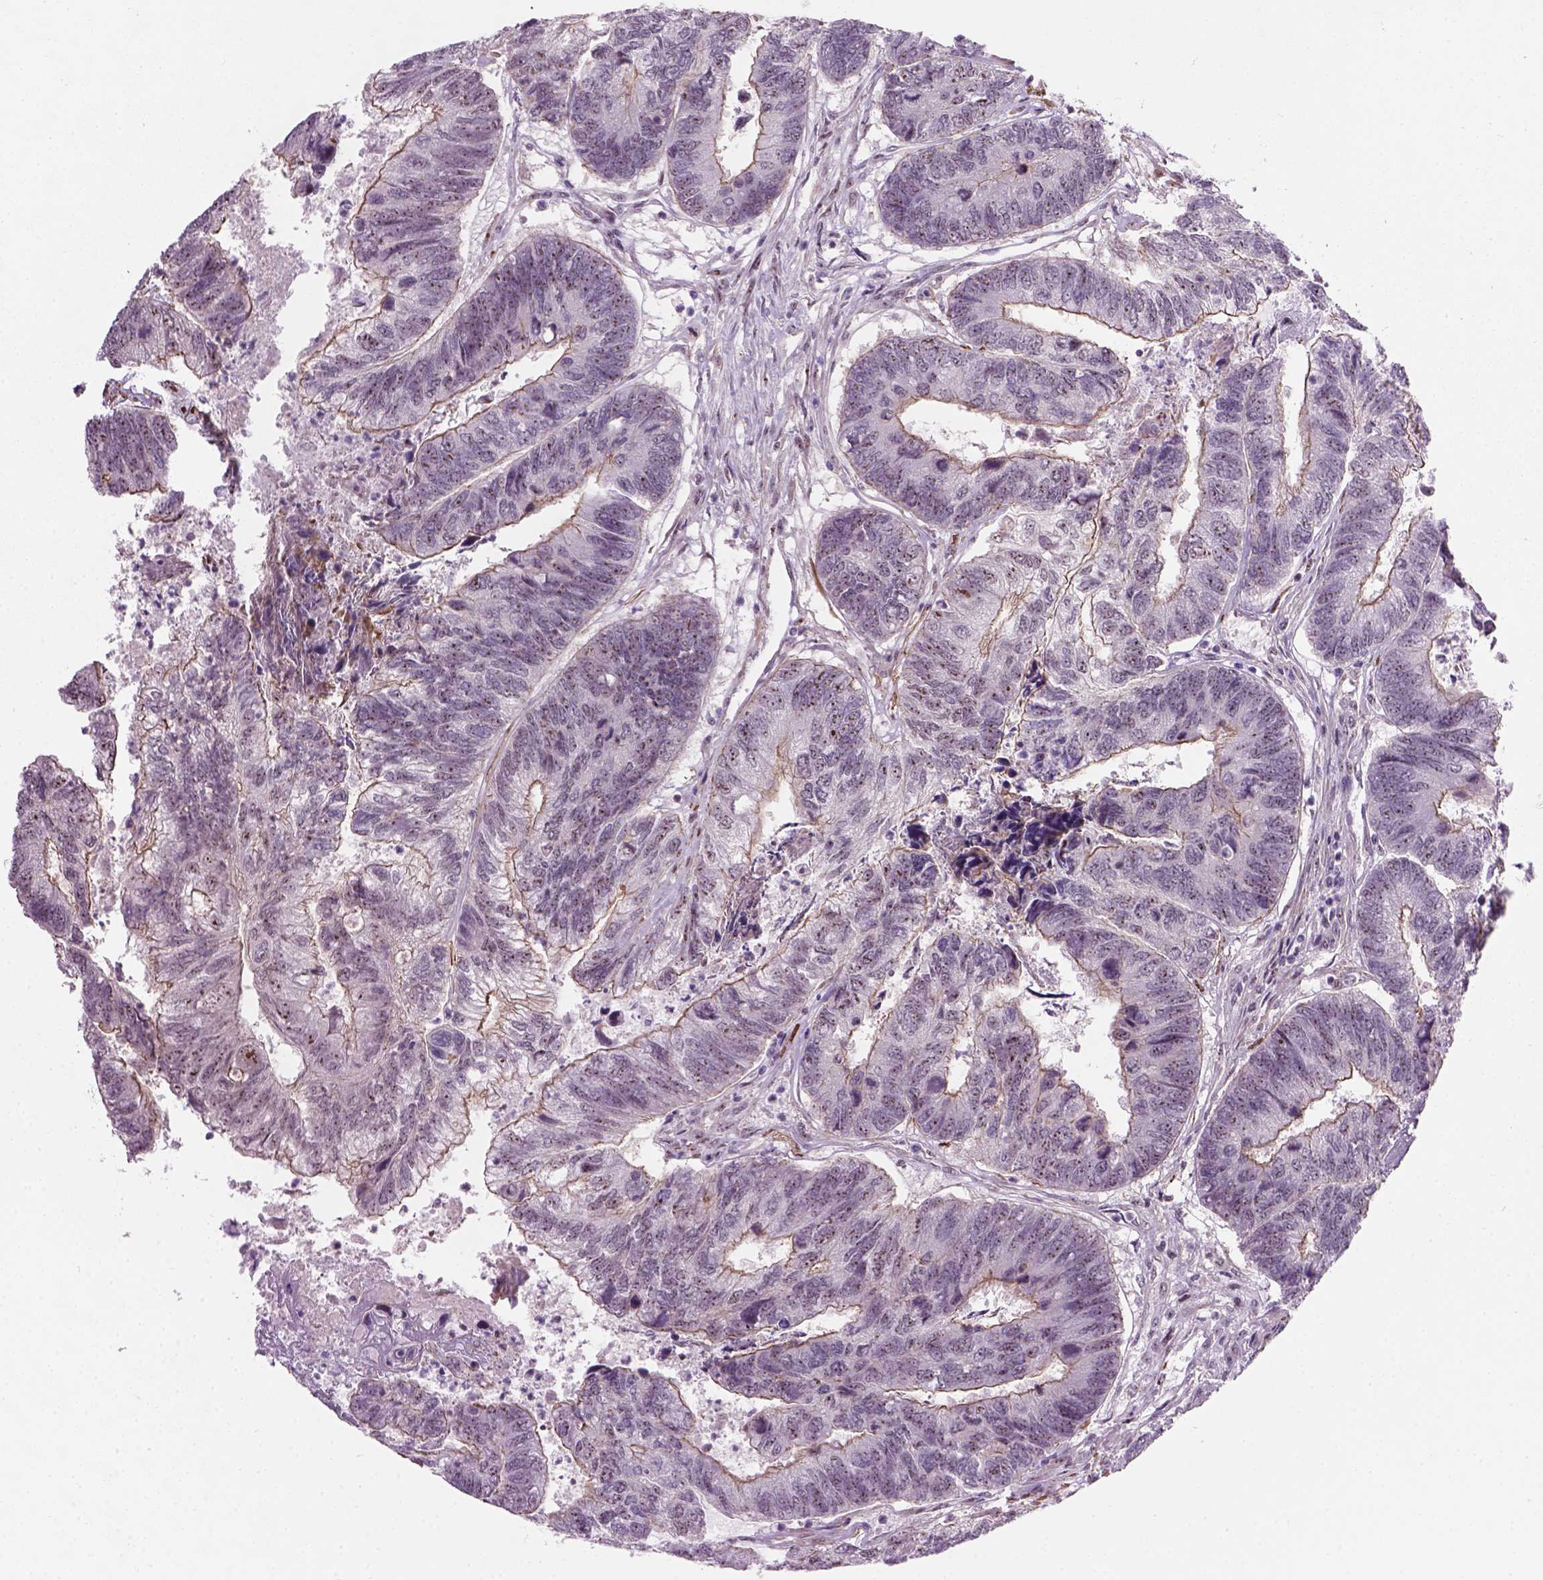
{"staining": {"intensity": "weak", "quantity": ">75%", "location": "nuclear"}, "tissue": "colorectal cancer", "cell_type": "Tumor cells", "image_type": "cancer", "snomed": [{"axis": "morphology", "description": "Adenocarcinoma, NOS"}, {"axis": "topography", "description": "Colon"}], "caption": "Immunohistochemistry (IHC) micrograph of colorectal cancer stained for a protein (brown), which demonstrates low levels of weak nuclear staining in approximately >75% of tumor cells.", "gene": "RRS1", "patient": {"sex": "female", "age": 67}}